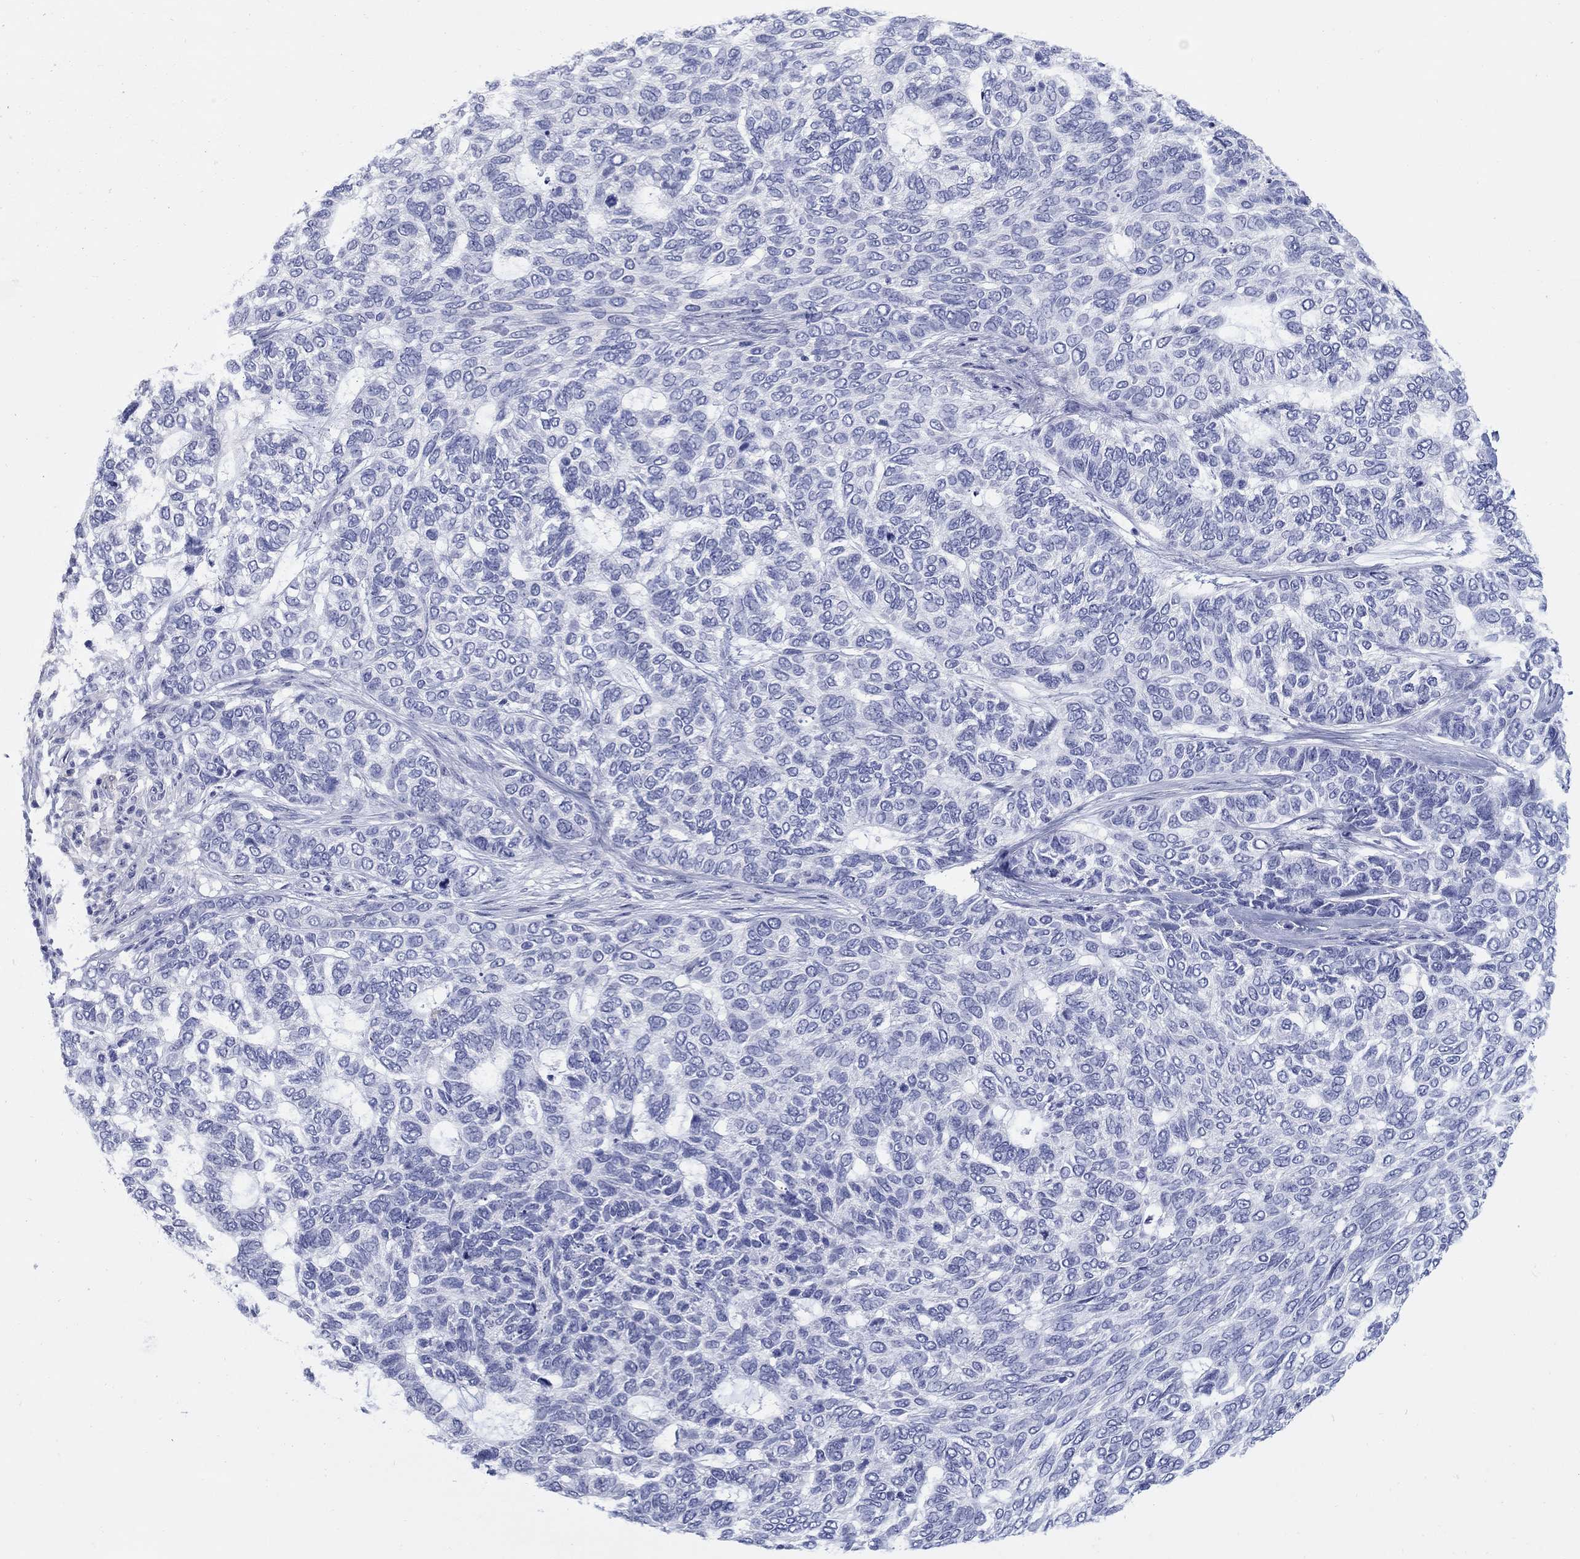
{"staining": {"intensity": "negative", "quantity": "none", "location": "none"}, "tissue": "skin cancer", "cell_type": "Tumor cells", "image_type": "cancer", "snomed": [{"axis": "morphology", "description": "Basal cell carcinoma"}, {"axis": "topography", "description": "Skin"}], "caption": "DAB immunohistochemical staining of skin cancer shows no significant expression in tumor cells. (DAB immunohistochemistry (IHC) visualized using brightfield microscopy, high magnification).", "gene": "AKR1C2", "patient": {"sex": "female", "age": 65}}